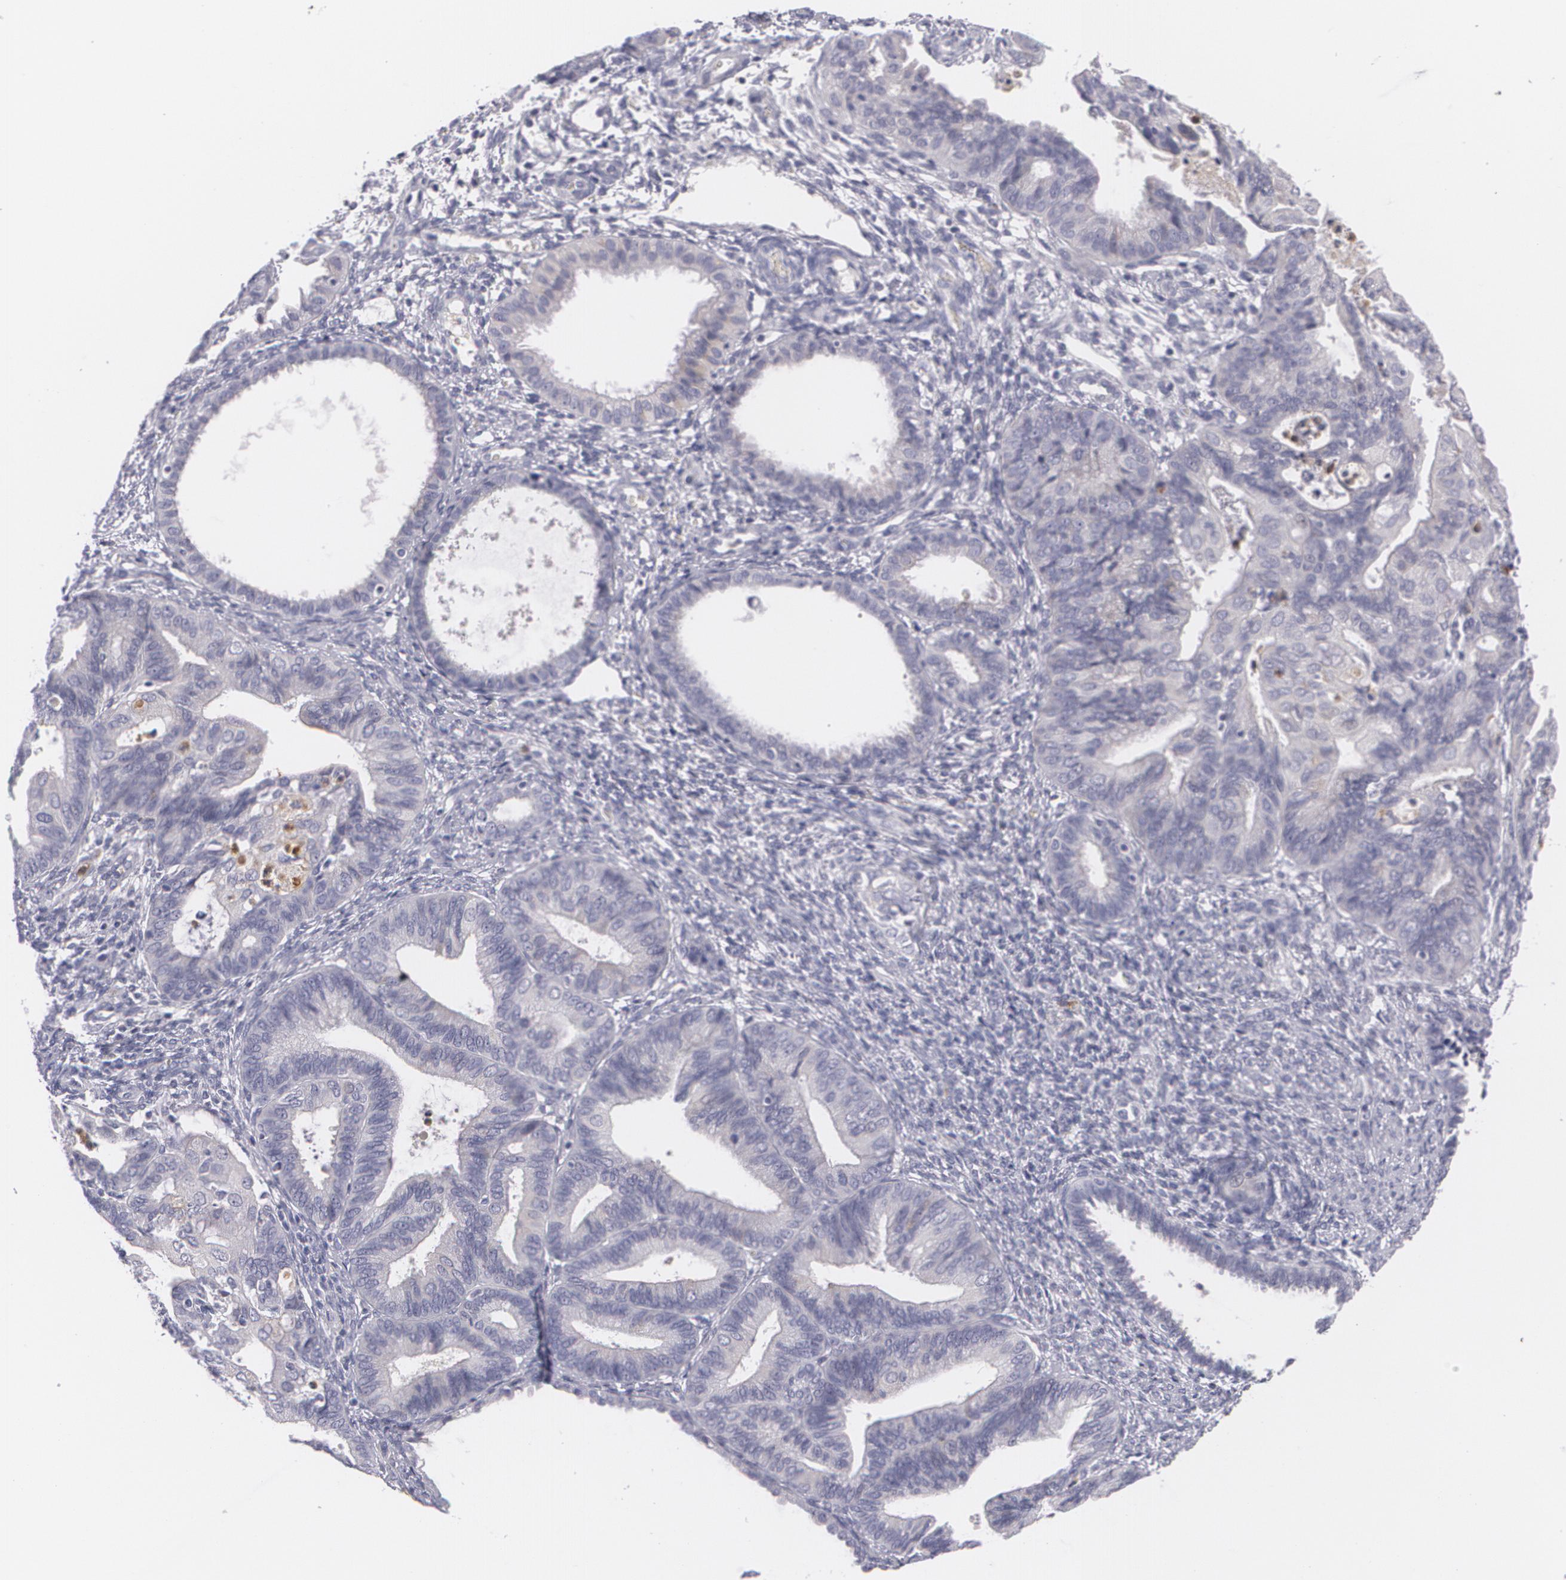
{"staining": {"intensity": "negative", "quantity": "none", "location": "none"}, "tissue": "endometrial cancer", "cell_type": "Tumor cells", "image_type": "cancer", "snomed": [{"axis": "morphology", "description": "Adenocarcinoma, NOS"}, {"axis": "topography", "description": "Endometrium"}], "caption": "There is no significant staining in tumor cells of endometrial cancer.", "gene": "FAM181A", "patient": {"sex": "female", "age": 63}}